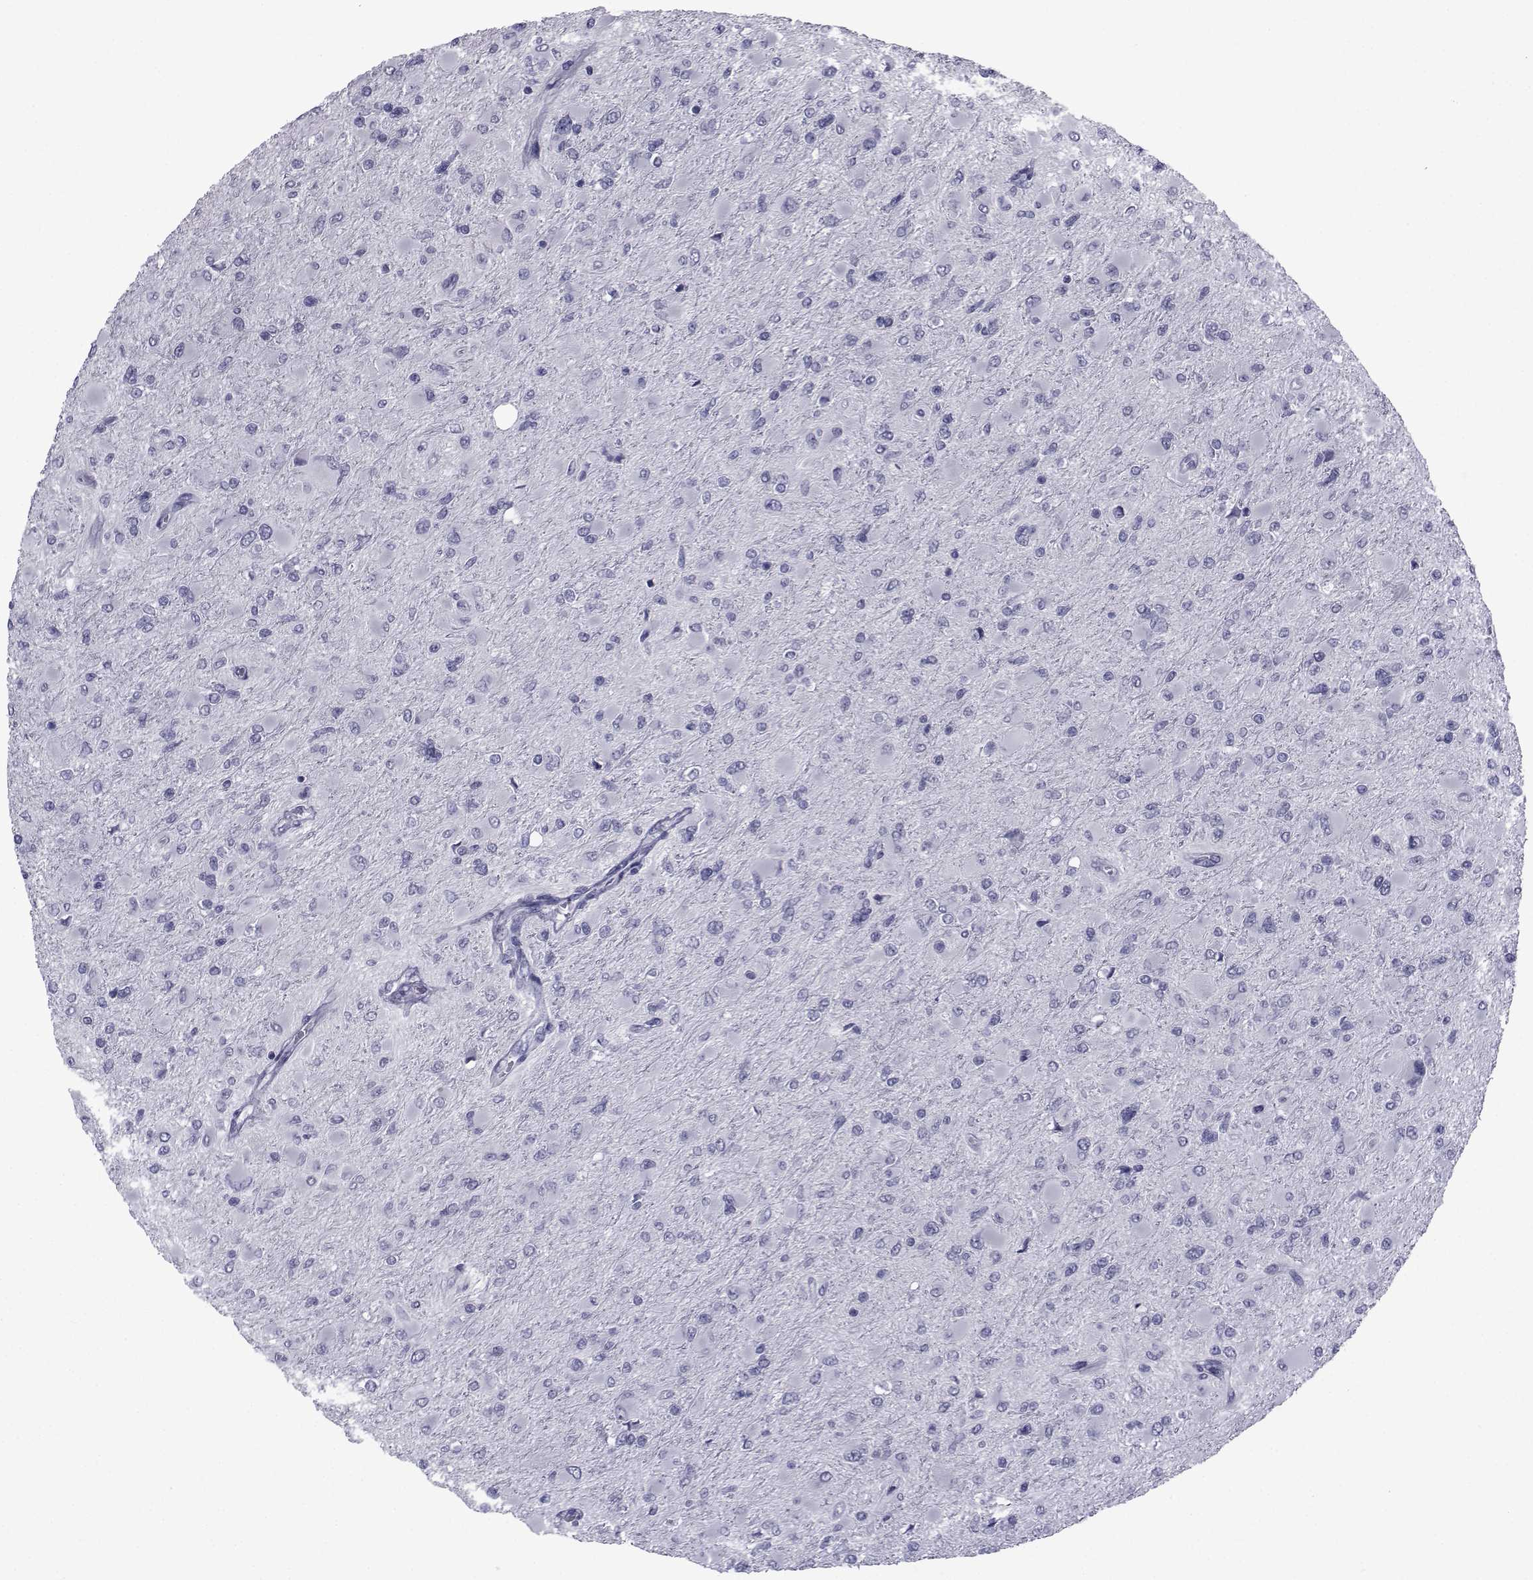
{"staining": {"intensity": "negative", "quantity": "none", "location": "none"}, "tissue": "glioma", "cell_type": "Tumor cells", "image_type": "cancer", "snomed": [{"axis": "morphology", "description": "Glioma, malignant, High grade"}, {"axis": "topography", "description": "Cerebral cortex"}], "caption": "Immunohistochemical staining of human glioma reveals no significant expression in tumor cells.", "gene": "PDE6H", "patient": {"sex": "female", "age": 36}}